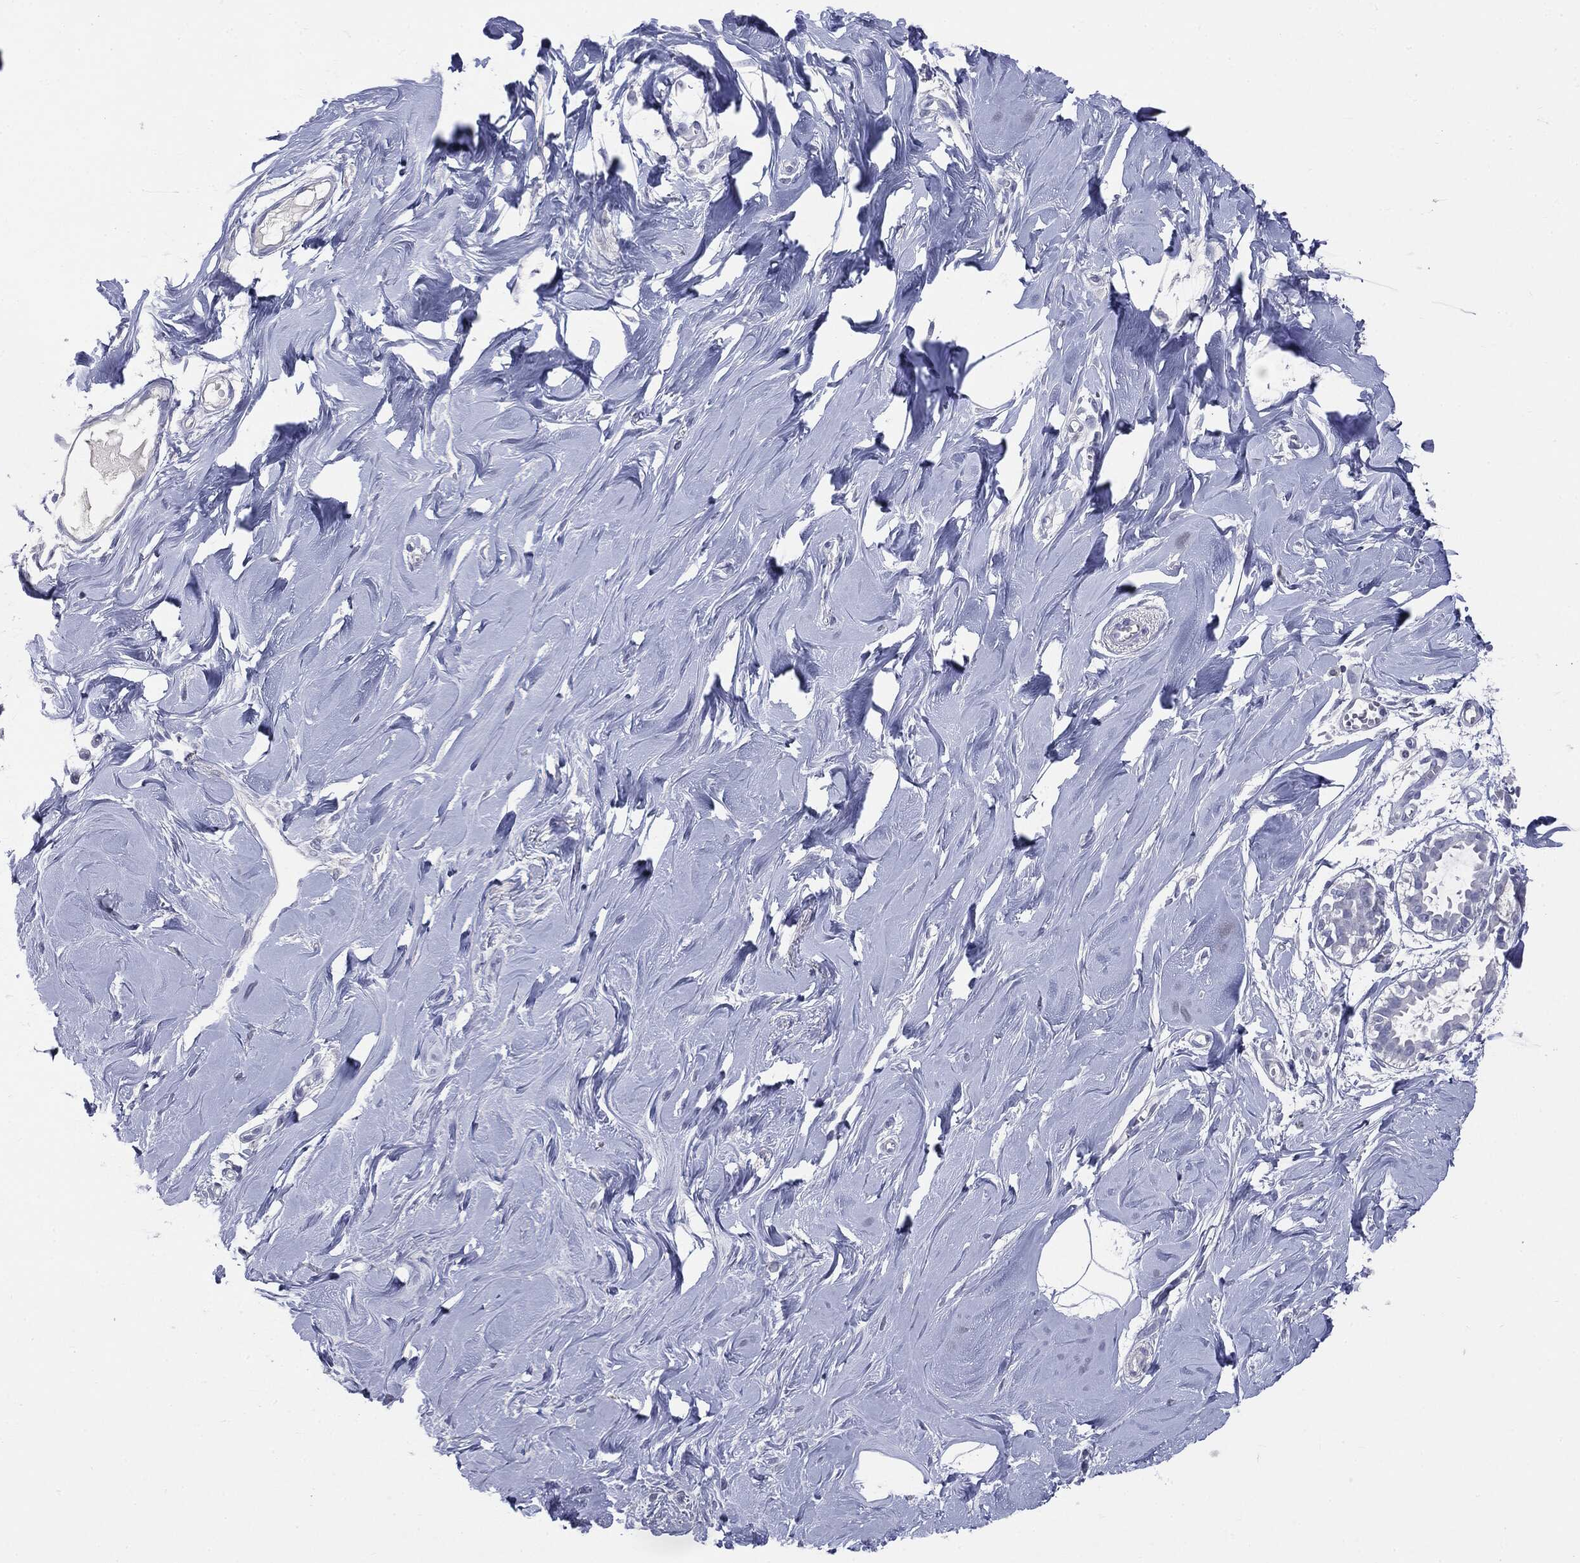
{"staining": {"intensity": "negative", "quantity": "none", "location": "none"}, "tissue": "soft tissue", "cell_type": "Fibroblasts", "image_type": "normal", "snomed": [{"axis": "morphology", "description": "Normal tissue, NOS"}, {"axis": "topography", "description": "Breast"}], "caption": "Fibroblasts show no significant protein expression in benign soft tissue.", "gene": "TSHB", "patient": {"sex": "female", "age": 49}}